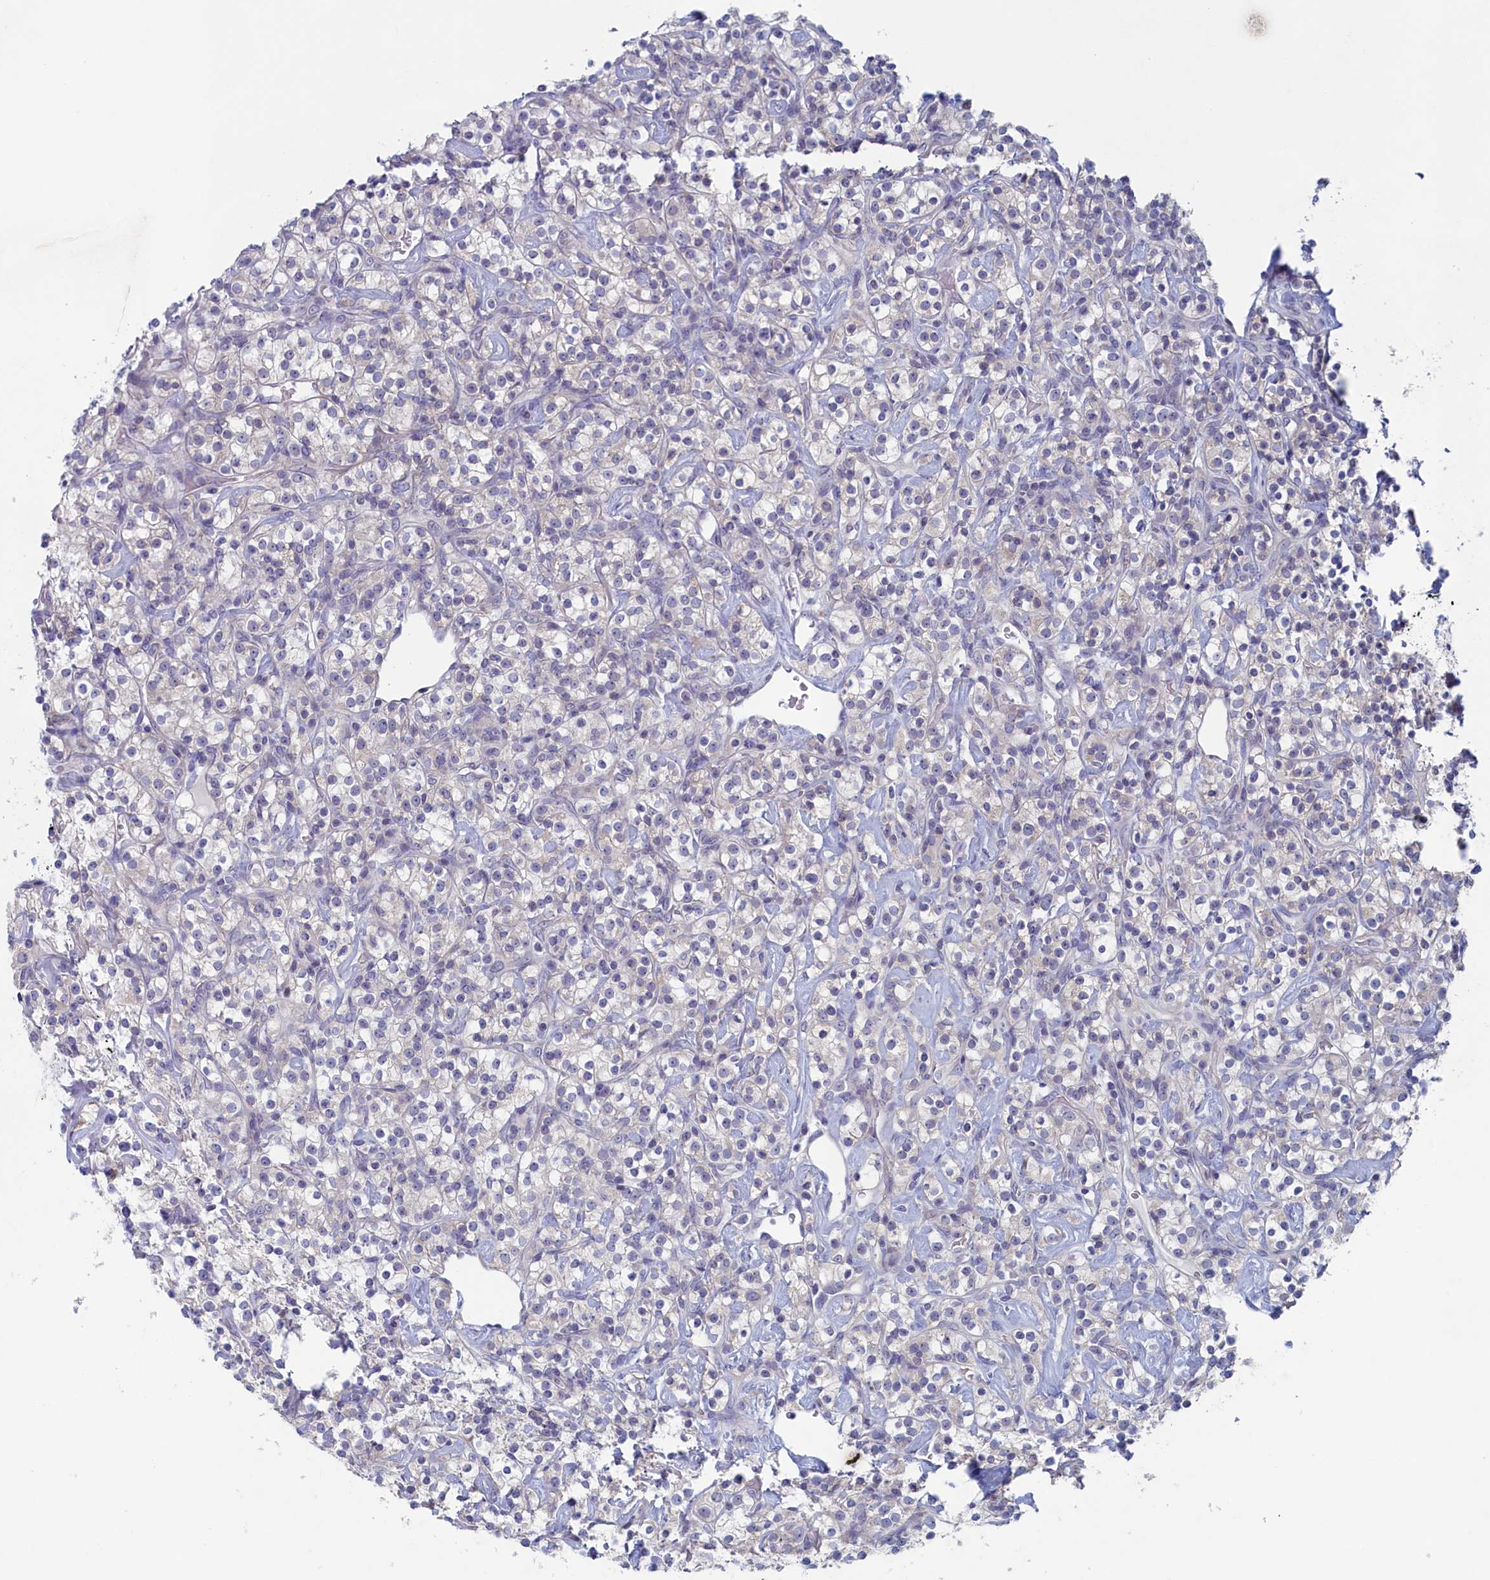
{"staining": {"intensity": "negative", "quantity": "none", "location": "none"}, "tissue": "renal cancer", "cell_type": "Tumor cells", "image_type": "cancer", "snomed": [{"axis": "morphology", "description": "Adenocarcinoma, NOS"}, {"axis": "topography", "description": "Kidney"}], "caption": "Immunohistochemical staining of renal cancer displays no significant expression in tumor cells.", "gene": "WDR76", "patient": {"sex": "male", "age": 77}}